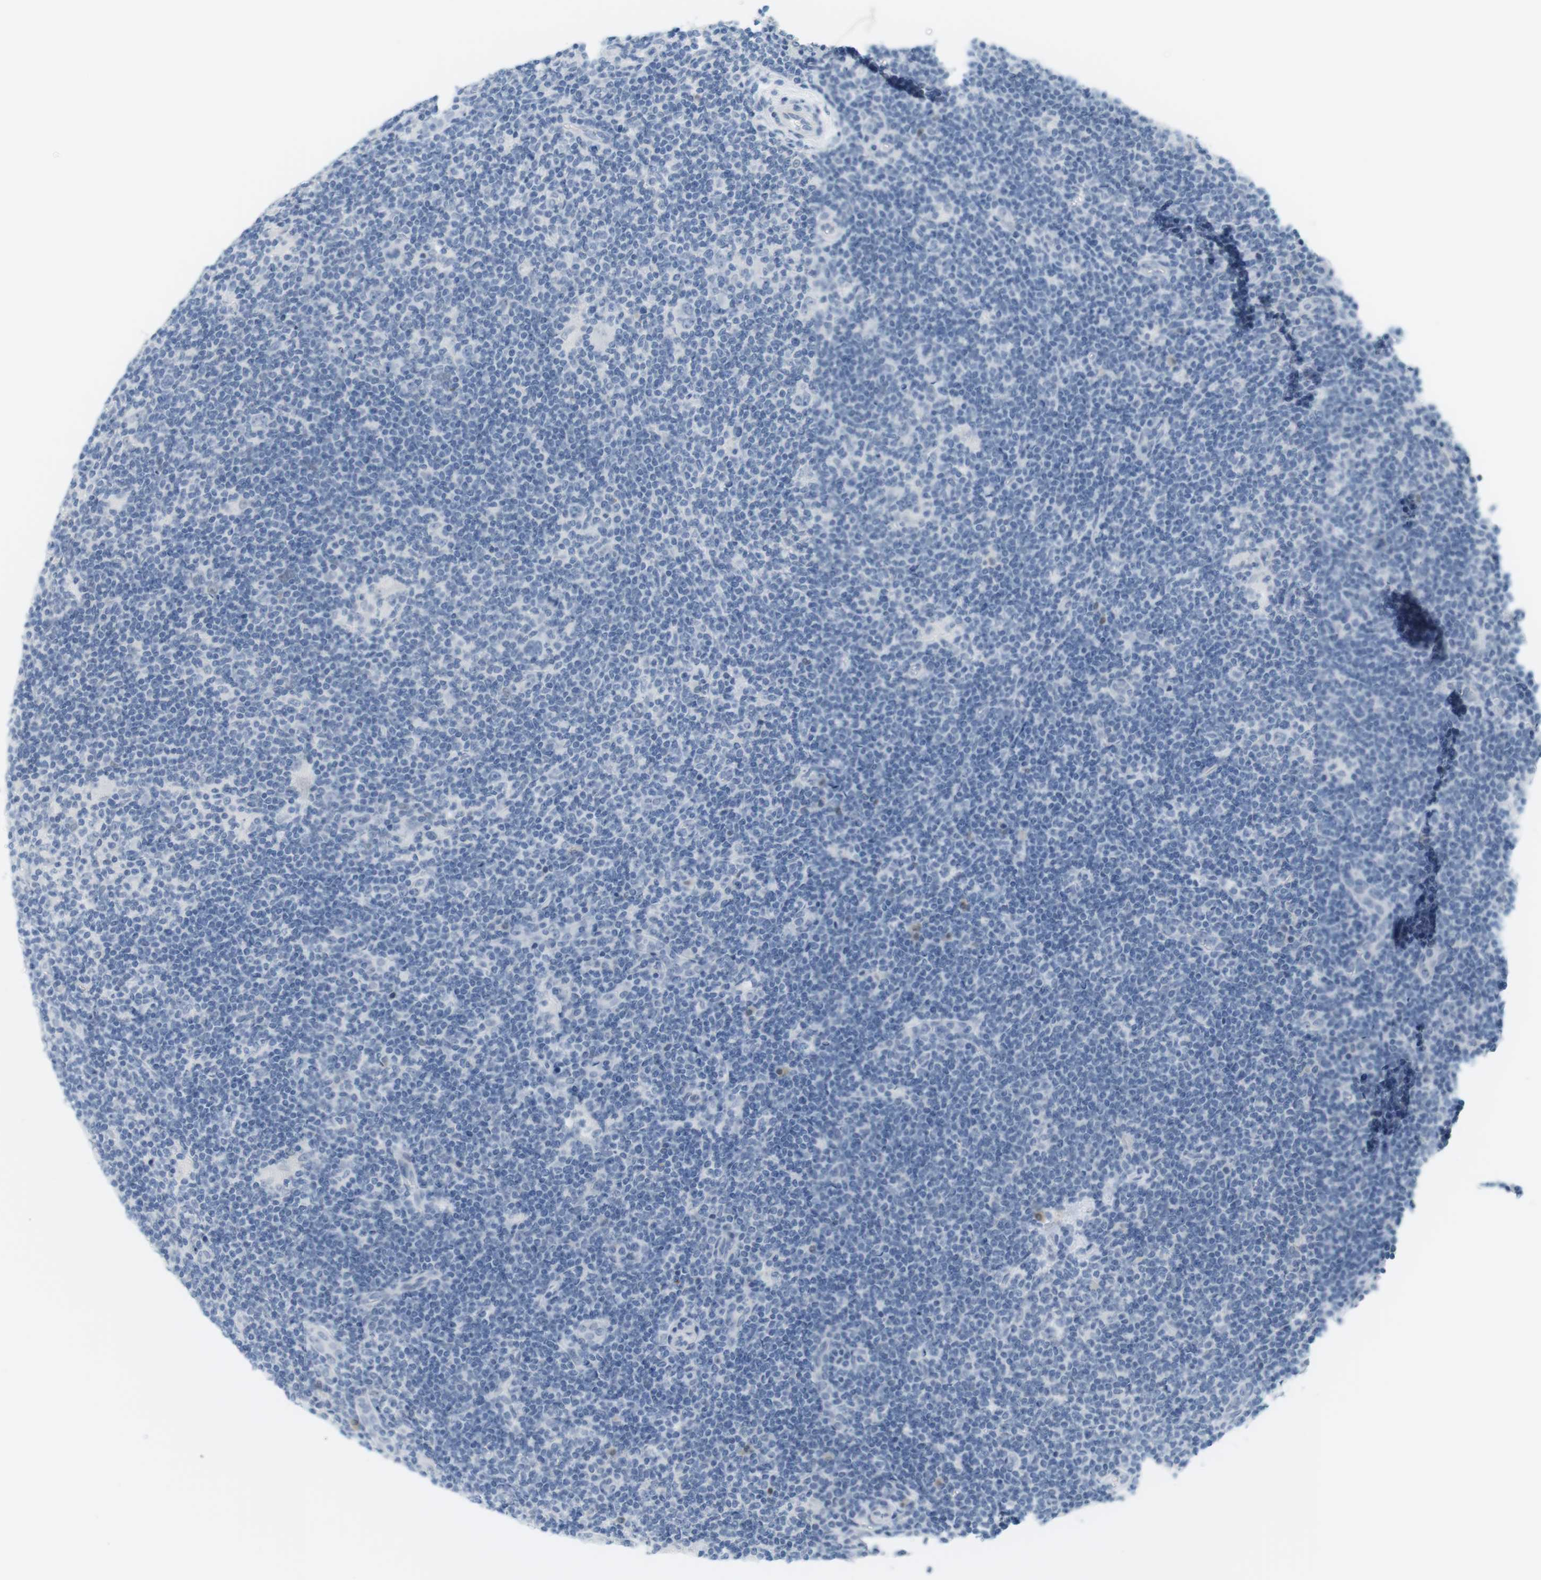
{"staining": {"intensity": "negative", "quantity": "none", "location": "none"}, "tissue": "lymphoma", "cell_type": "Tumor cells", "image_type": "cancer", "snomed": [{"axis": "morphology", "description": "Hodgkin's disease, NOS"}, {"axis": "topography", "description": "Lymph node"}], "caption": "Lymphoma was stained to show a protein in brown. There is no significant staining in tumor cells. Nuclei are stained in blue.", "gene": "CREB3L2", "patient": {"sex": "female", "age": 57}}